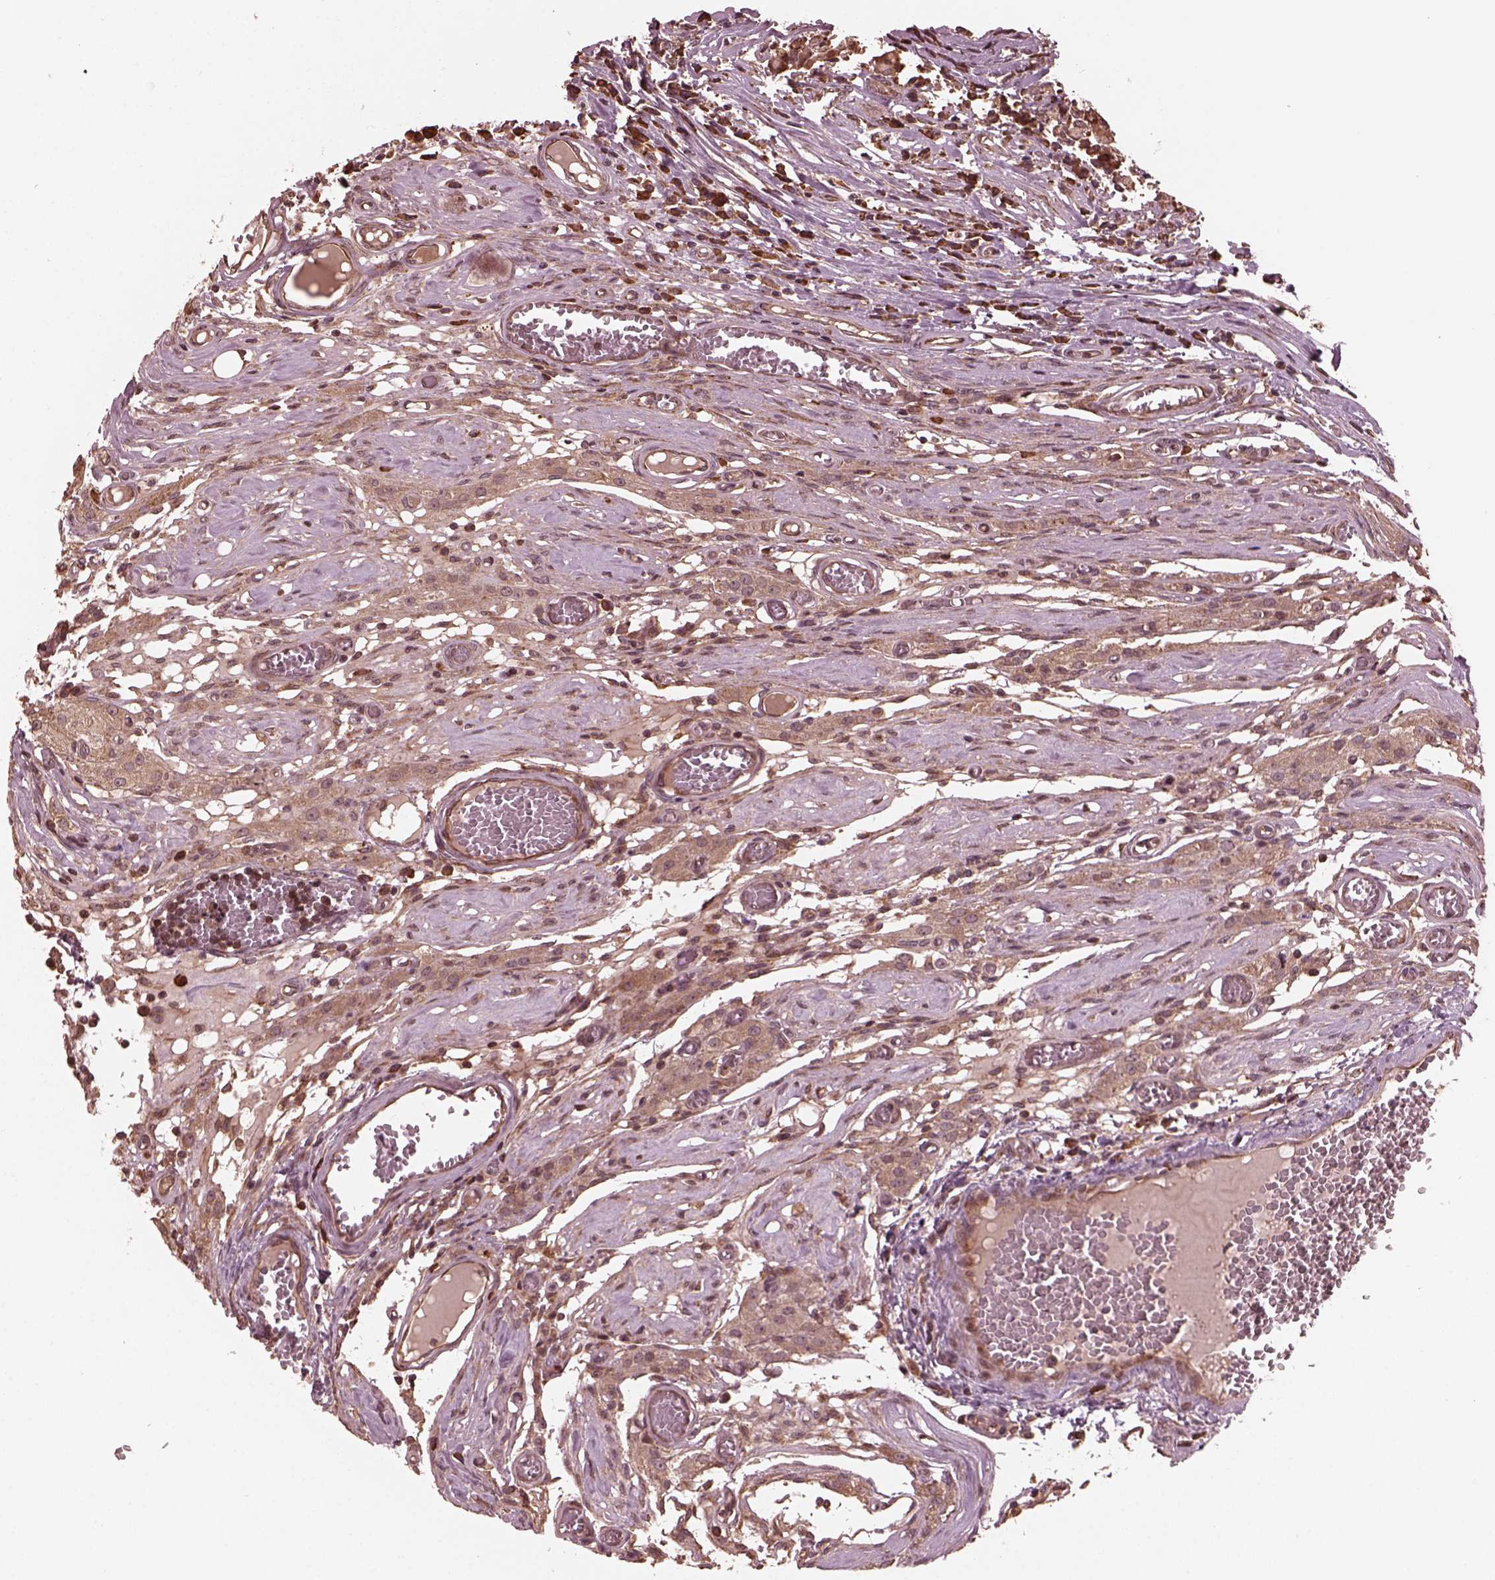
{"staining": {"intensity": "weak", "quantity": ">75%", "location": "cytoplasmic/membranous"}, "tissue": "testis cancer", "cell_type": "Tumor cells", "image_type": "cancer", "snomed": [{"axis": "morphology", "description": "Carcinoma, Embryonal, NOS"}, {"axis": "topography", "description": "Testis"}], "caption": "This micrograph shows IHC staining of embryonal carcinoma (testis), with low weak cytoplasmic/membranous positivity in approximately >75% of tumor cells.", "gene": "ZNF292", "patient": {"sex": "male", "age": 36}}